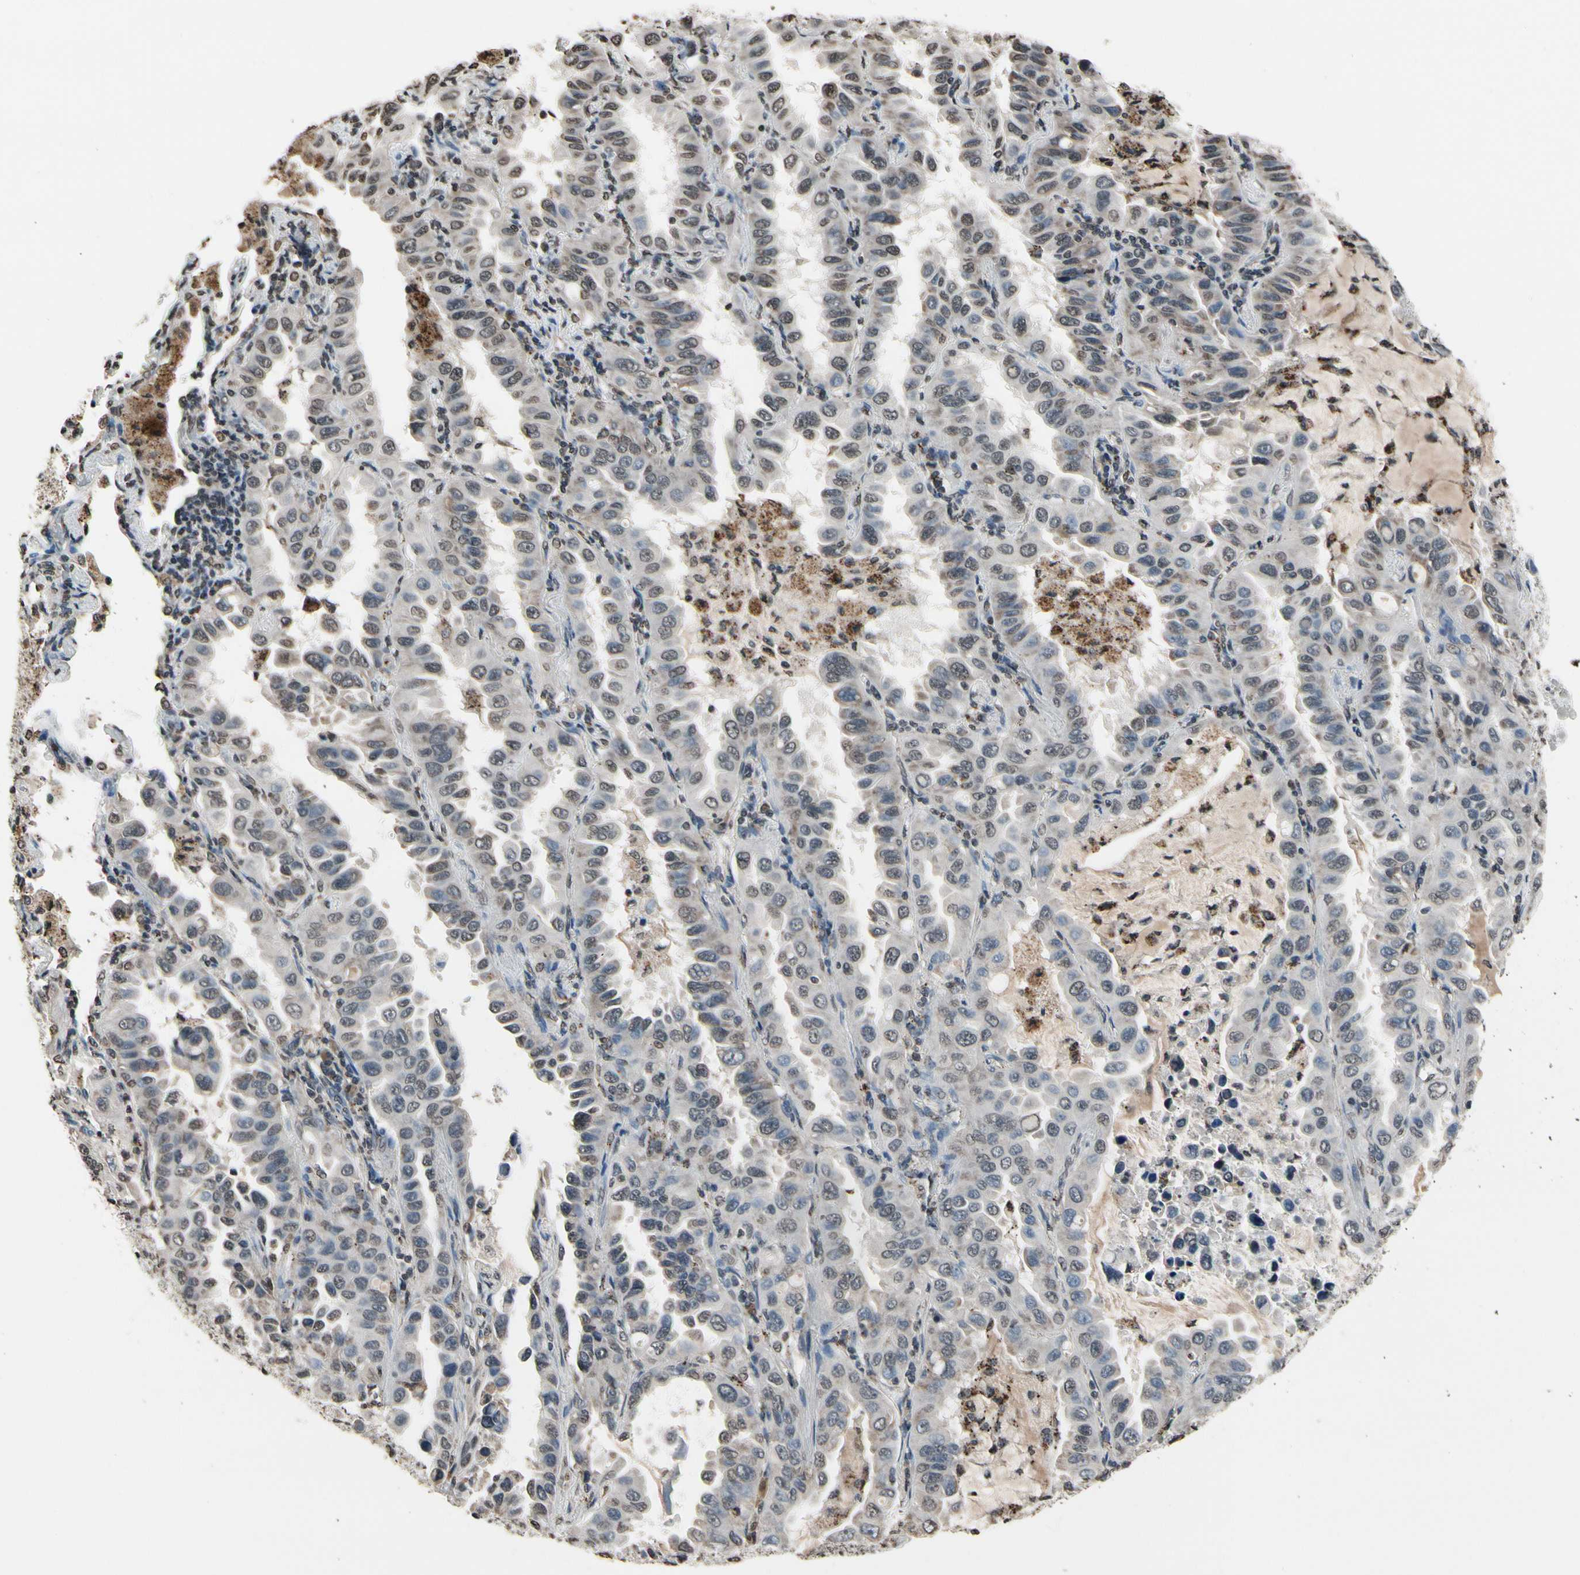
{"staining": {"intensity": "negative", "quantity": "none", "location": "none"}, "tissue": "lung cancer", "cell_type": "Tumor cells", "image_type": "cancer", "snomed": [{"axis": "morphology", "description": "Adenocarcinoma, NOS"}, {"axis": "topography", "description": "Lung"}], "caption": "This is an IHC image of lung cancer. There is no staining in tumor cells.", "gene": "HIPK2", "patient": {"sex": "male", "age": 64}}